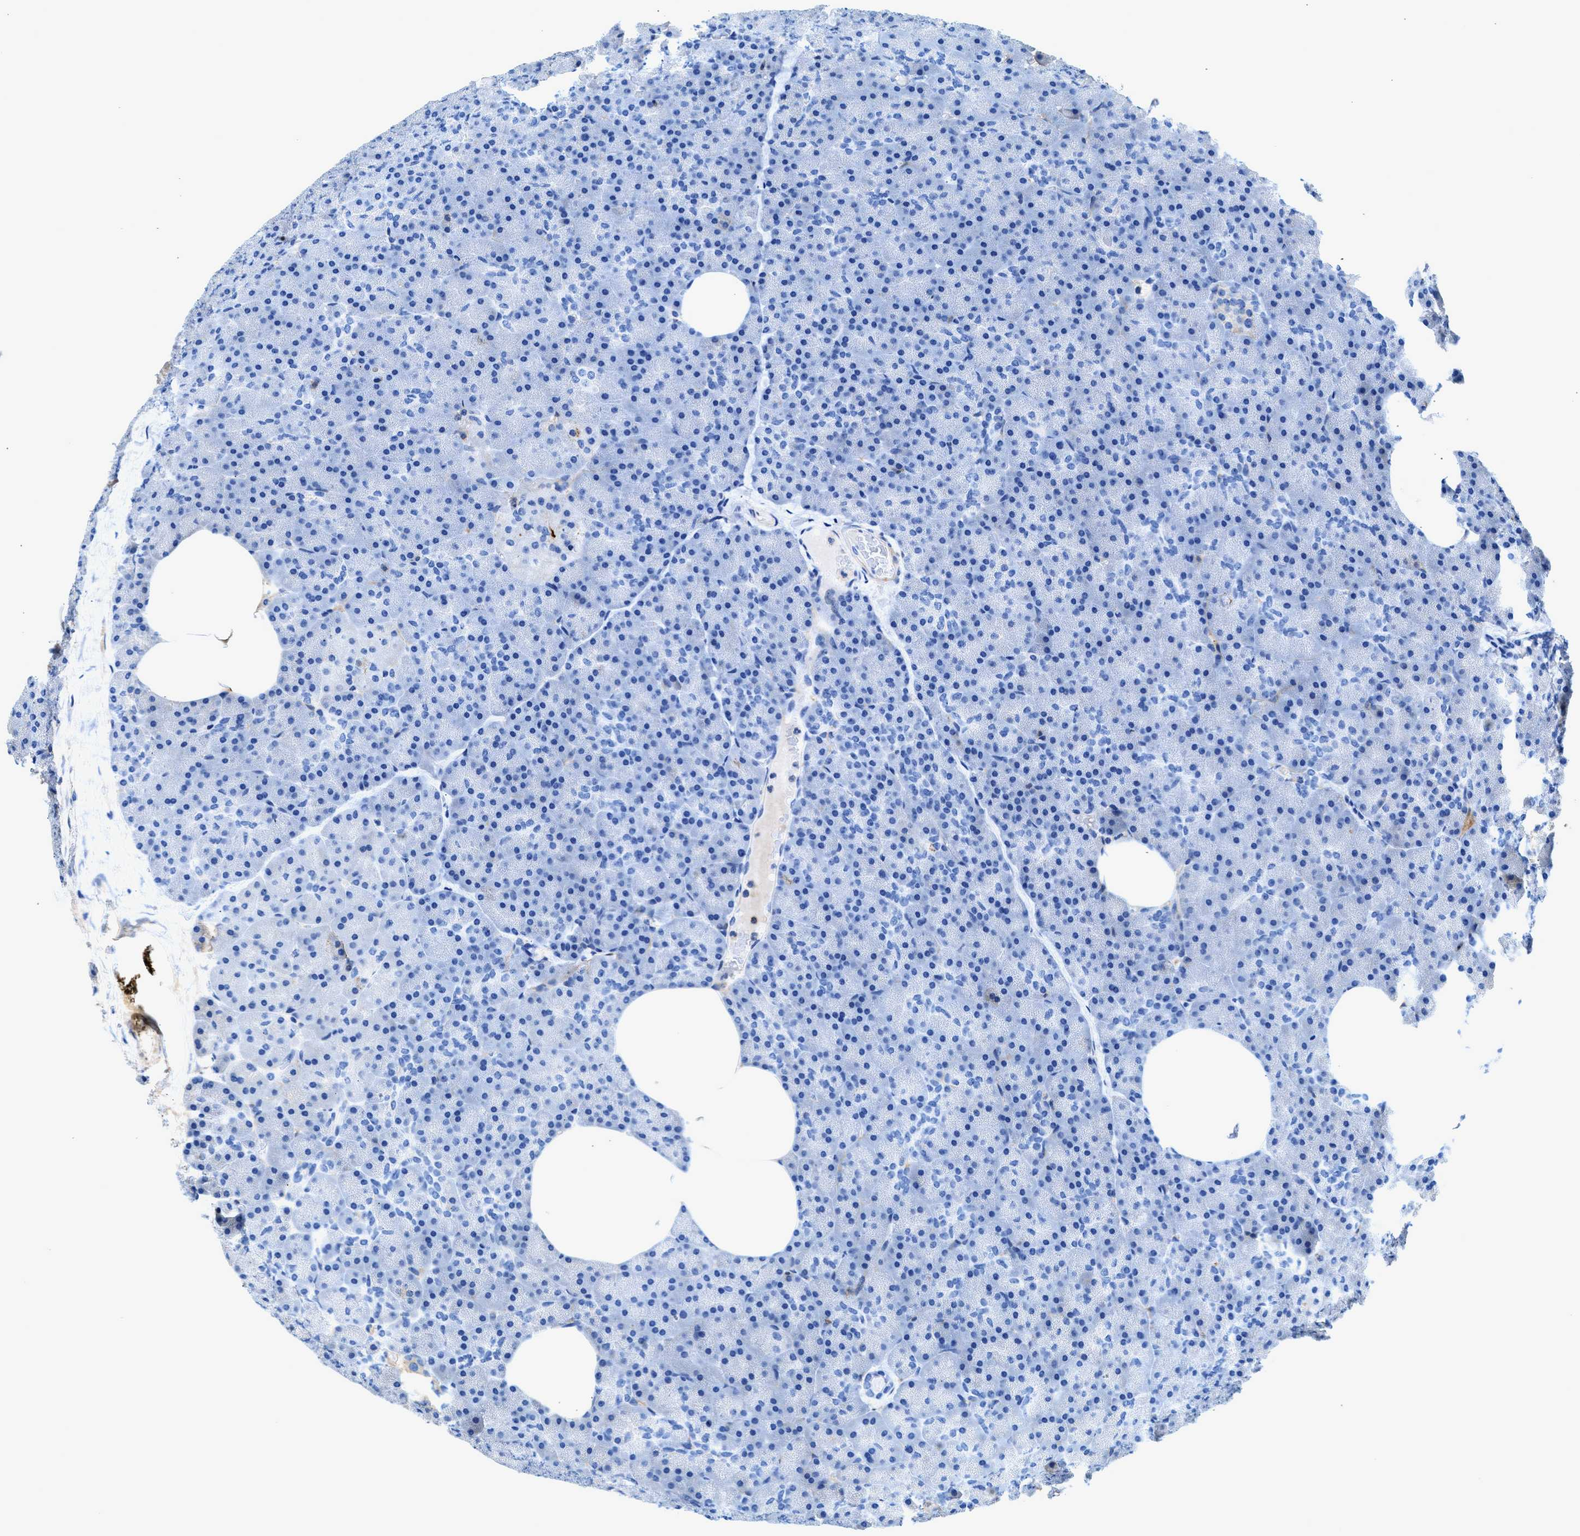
{"staining": {"intensity": "negative", "quantity": "none", "location": "none"}, "tissue": "pancreas", "cell_type": "Exocrine glandular cells", "image_type": "normal", "snomed": [{"axis": "morphology", "description": "Normal tissue, NOS"}, {"axis": "morphology", "description": "Carcinoid, malignant, NOS"}, {"axis": "topography", "description": "Pancreas"}], "caption": "The photomicrograph exhibits no staining of exocrine glandular cells in unremarkable pancreas.", "gene": "KCNQ4", "patient": {"sex": "female", "age": 35}}